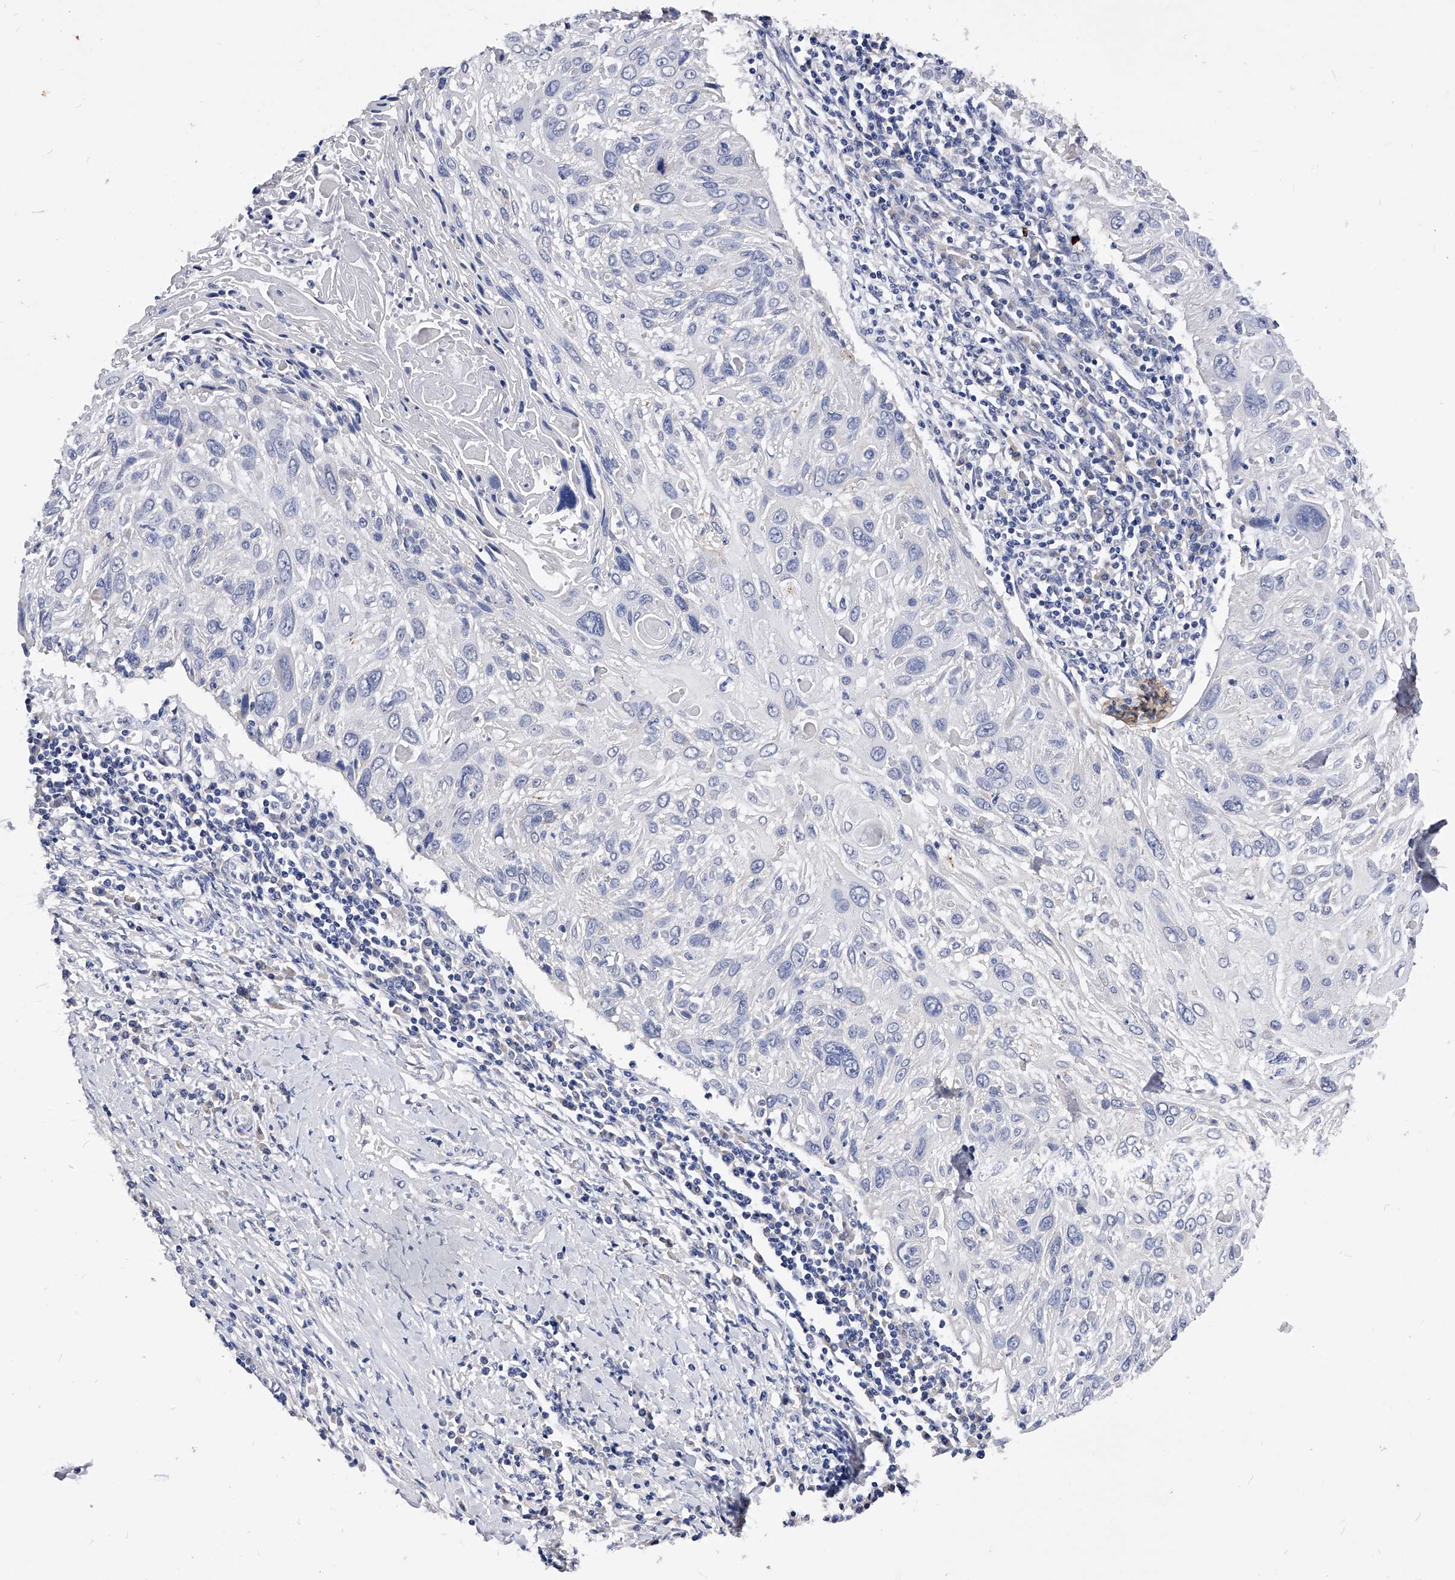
{"staining": {"intensity": "negative", "quantity": "none", "location": "none"}, "tissue": "cervical cancer", "cell_type": "Tumor cells", "image_type": "cancer", "snomed": [{"axis": "morphology", "description": "Squamous cell carcinoma, NOS"}, {"axis": "topography", "description": "Cervix"}], "caption": "Human cervical cancer (squamous cell carcinoma) stained for a protein using immunohistochemistry displays no expression in tumor cells.", "gene": "ZNF529", "patient": {"sex": "female", "age": 51}}